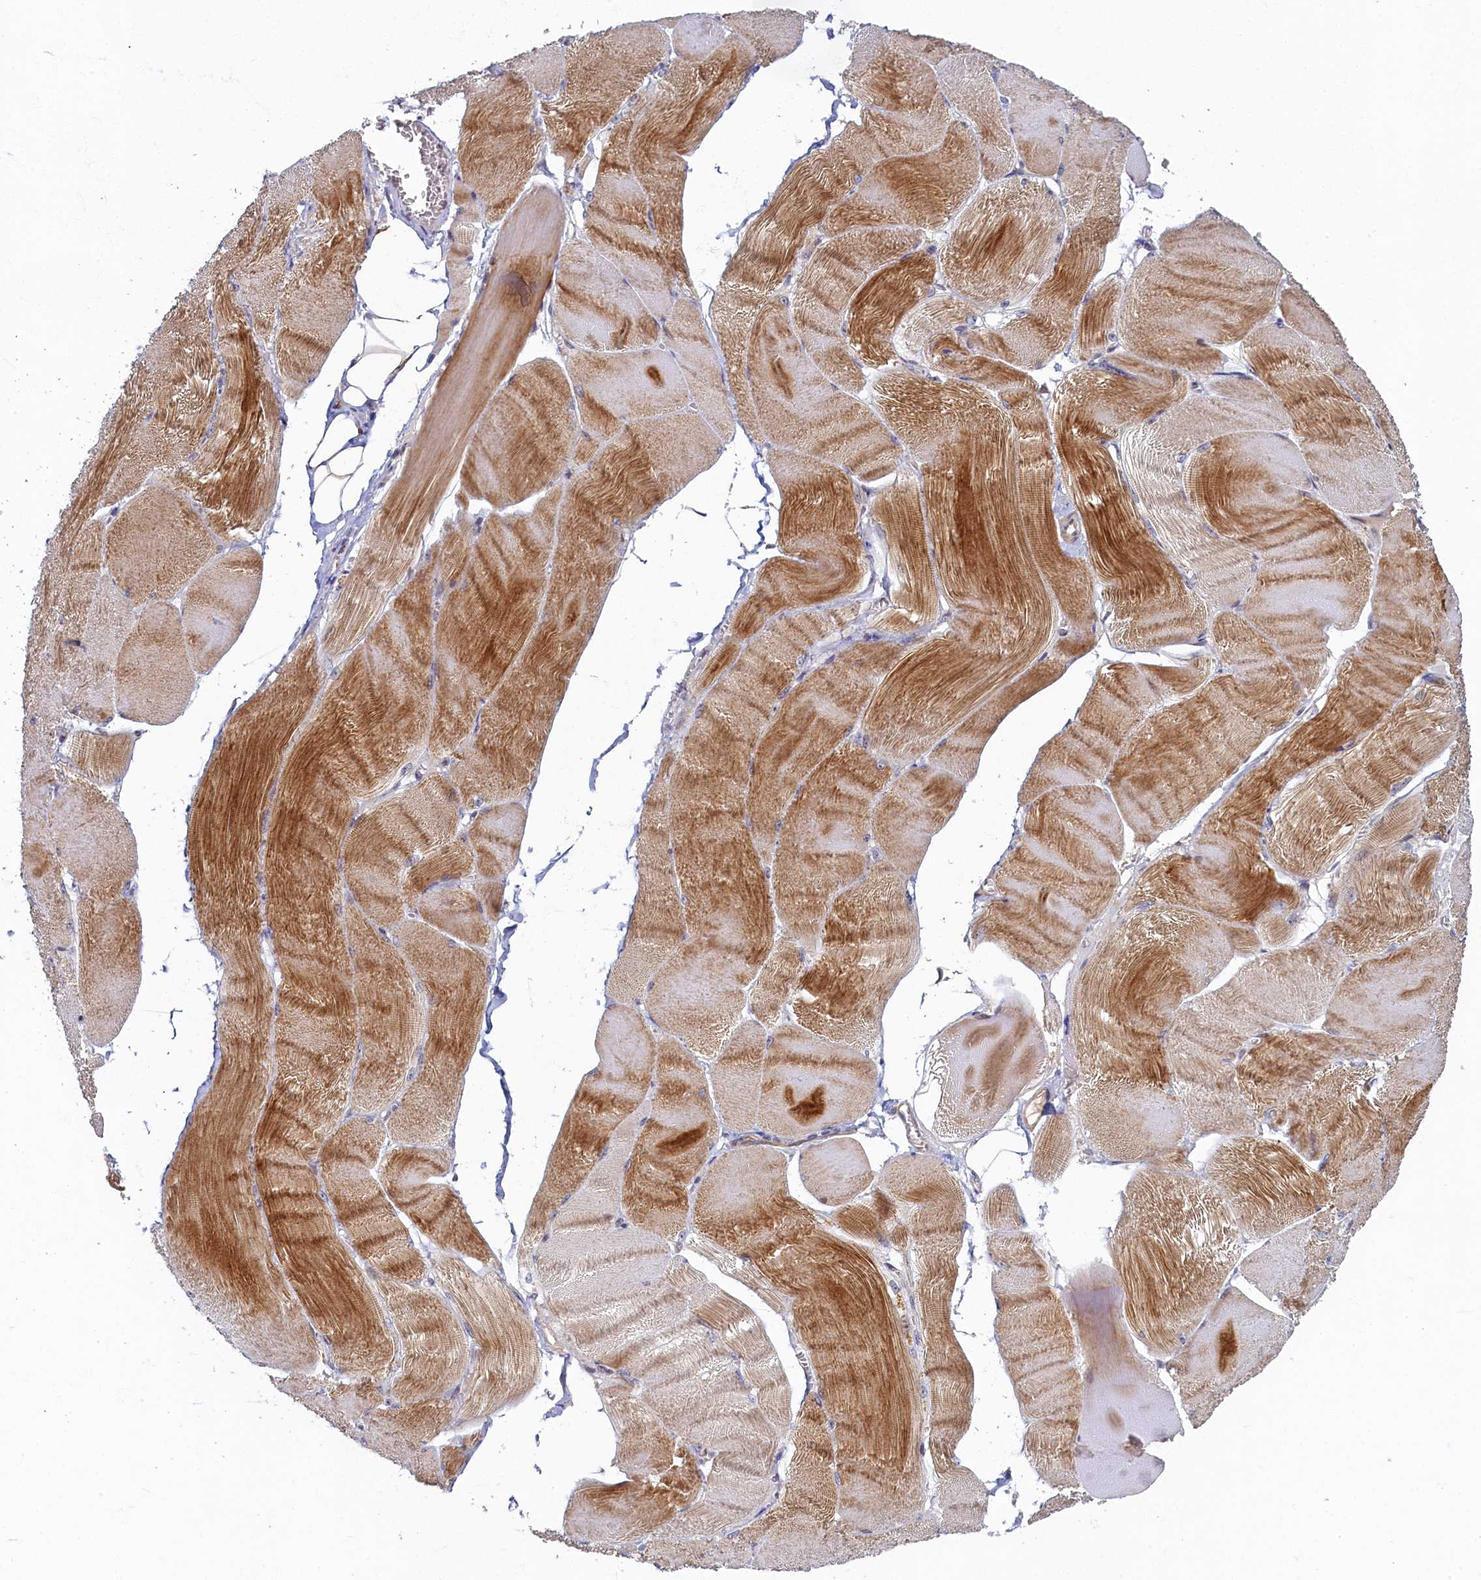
{"staining": {"intensity": "strong", "quantity": "25%-75%", "location": "cytoplasmic/membranous"}, "tissue": "skeletal muscle", "cell_type": "Myocytes", "image_type": "normal", "snomed": [{"axis": "morphology", "description": "Normal tissue, NOS"}, {"axis": "morphology", "description": "Basal cell carcinoma"}, {"axis": "topography", "description": "Skeletal muscle"}], "caption": "Protein staining by immunohistochemistry (IHC) shows strong cytoplasmic/membranous expression in about 25%-75% of myocytes in unremarkable skeletal muscle.", "gene": "CEP20", "patient": {"sex": "female", "age": 64}}